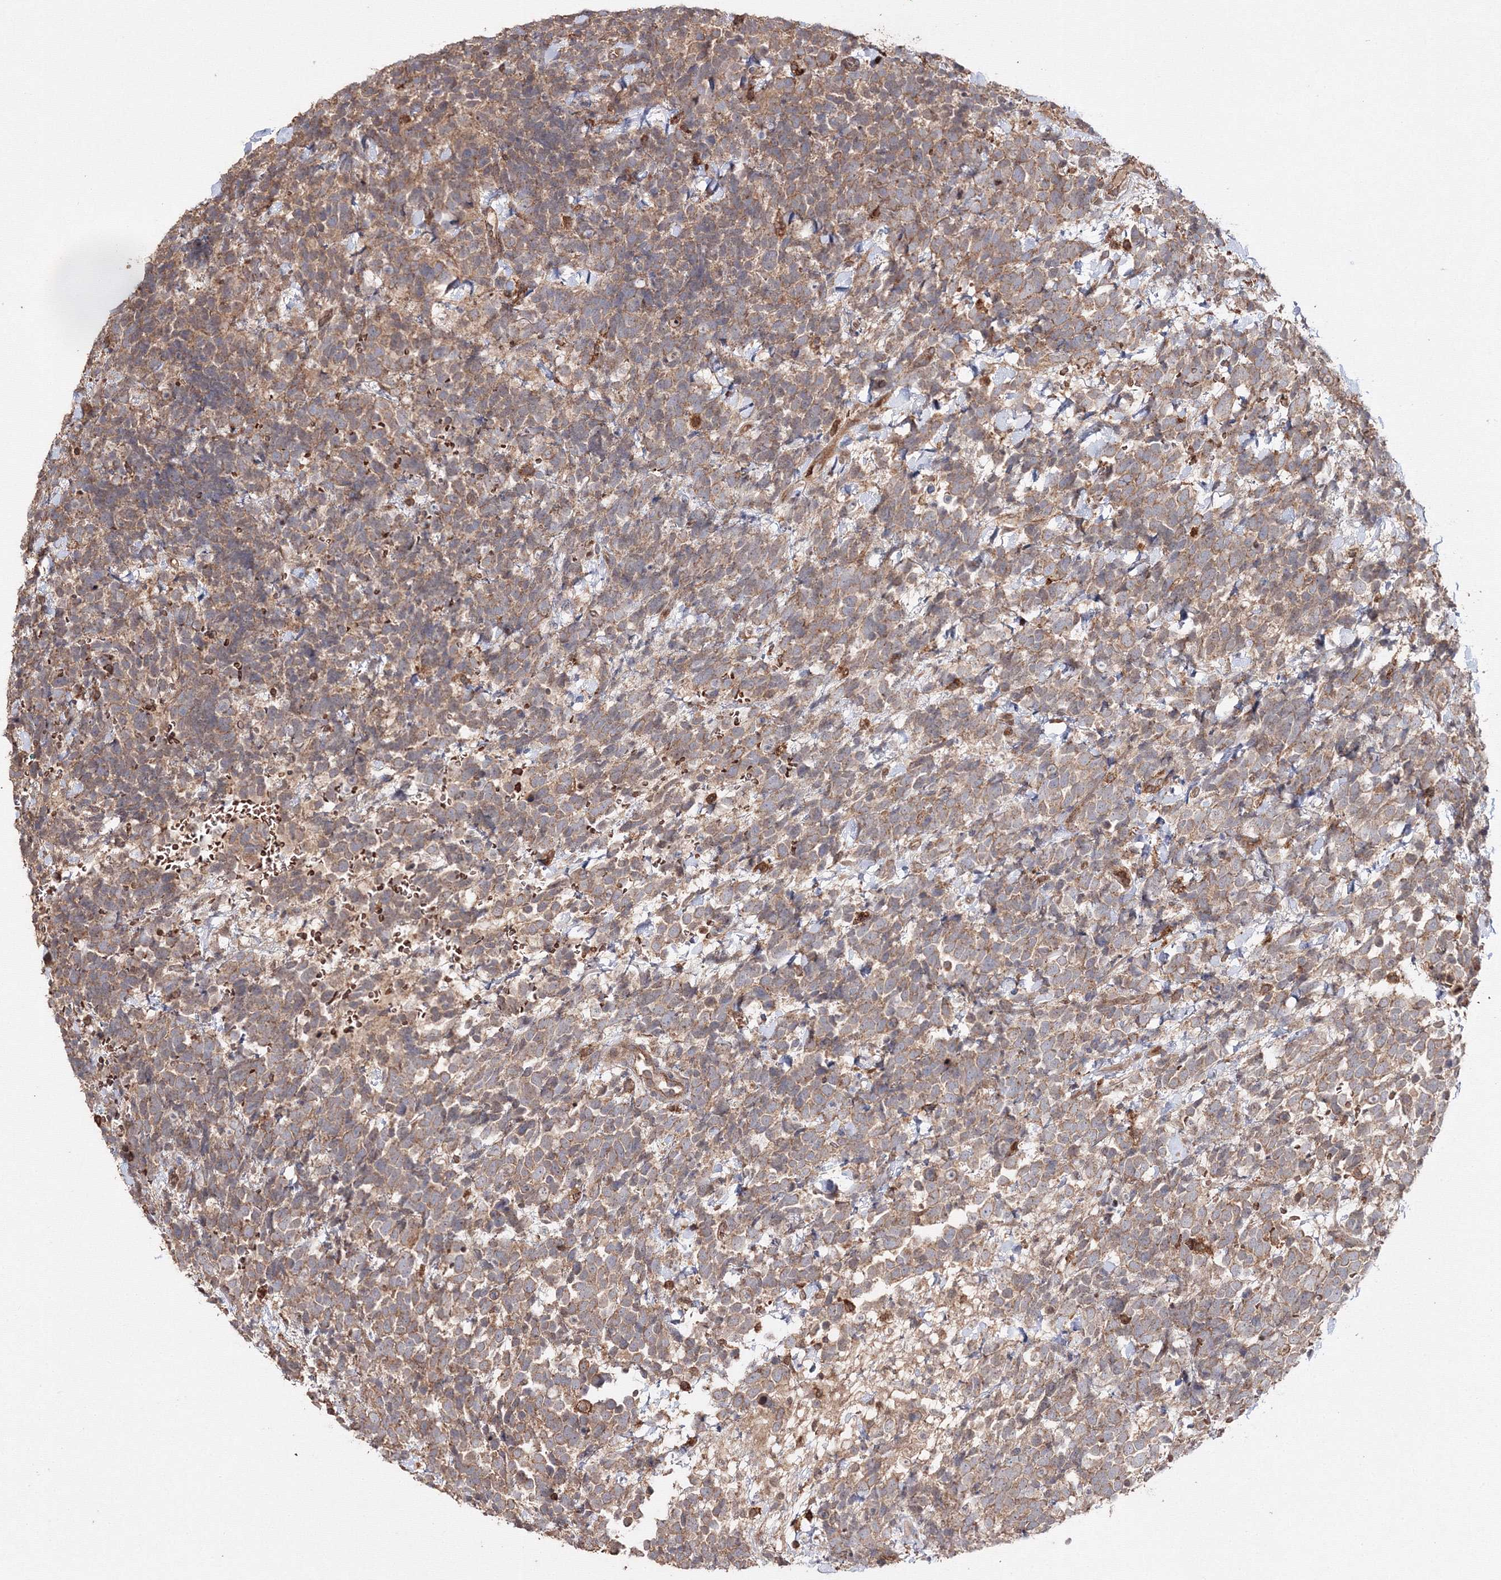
{"staining": {"intensity": "moderate", "quantity": ">75%", "location": "cytoplasmic/membranous"}, "tissue": "urothelial cancer", "cell_type": "Tumor cells", "image_type": "cancer", "snomed": [{"axis": "morphology", "description": "Urothelial carcinoma, High grade"}, {"axis": "topography", "description": "Urinary bladder"}], "caption": "Urothelial carcinoma (high-grade) was stained to show a protein in brown. There is medium levels of moderate cytoplasmic/membranous staining in approximately >75% of tumor cells.", "gene": "DDO", "patient": {"sex": "female", "age": 82}}